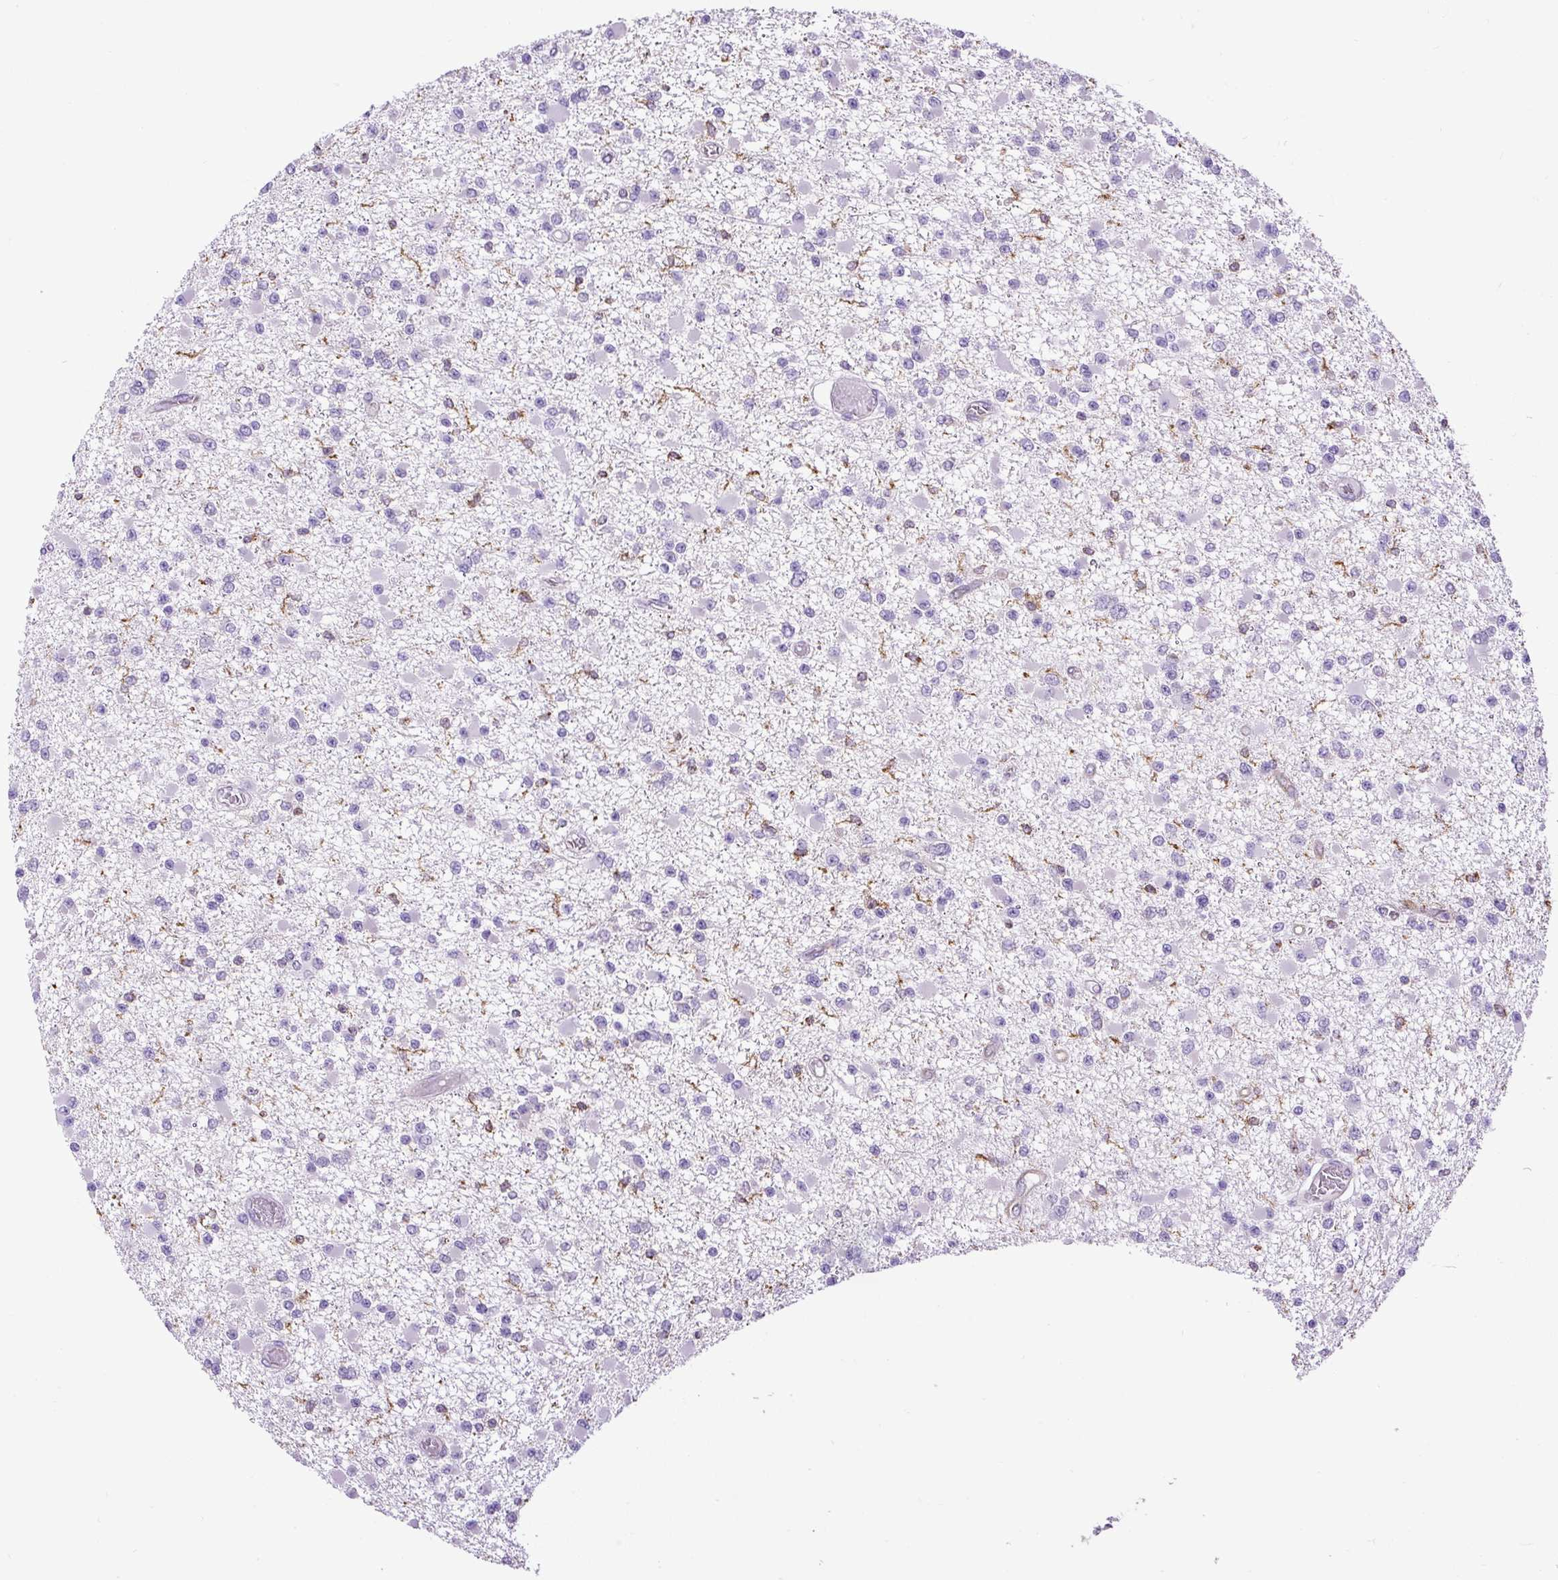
{"staining": {"intensity": "negative", "quantity": "none", "location": "none"}, "tissue": "glioma", "cell_type": "Tumor cells", "image_type": "cancer", "snomed": [{"axis": "morphology", "description": "Glioma, malignant, Low grade"}, {"axis": "topography", "description": "Brain"}], "caption": "An image of human glioma is negative for staining in tumor cells.", "gene": "MAP1S", "patient": {"sex": "female", "age": 22}}